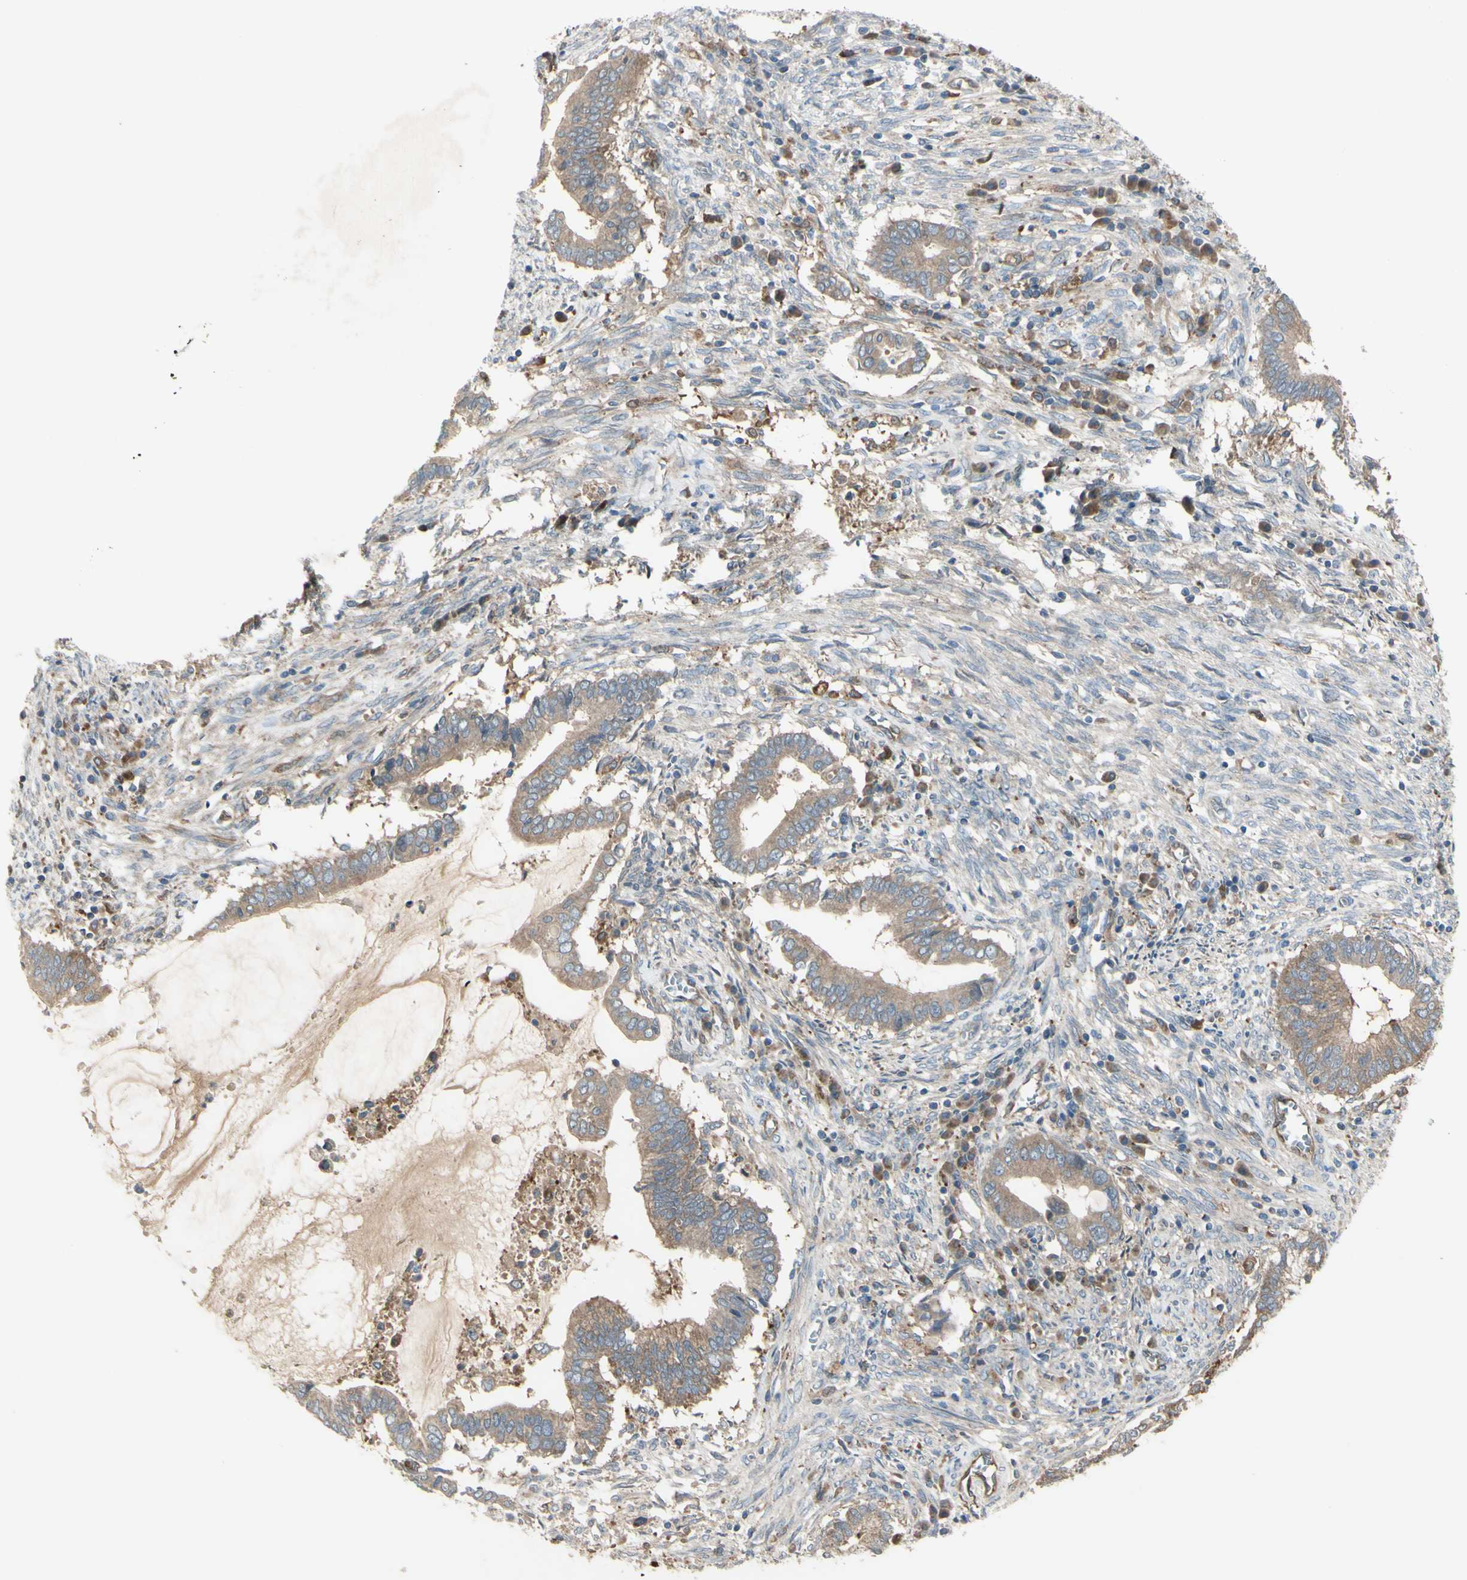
{"staining": {"intensity": "weak", "quantity": ">75%", "location": "cytoplasmic/membranous"}, "tissue": "cervical cancer", "cell_type": "Tumor cells", "image_type": "cancer", "snomed": [{"axis": "morphology", "description": "Adenocarcinoma, NOS"}, {"axis": "topography", "description": "Cervix"}], "caption": "The immunohistochemical stain shows weak cytoplasmic/membranous staining in tumor cells of cervical cancer (adenocarcinoma) tissue. (DAB (3,3'-diaminobenzidine) IHC with brightfield microscopy, high magnification).", "gene": "IGSF9B", "patient": {"sex": "female", "age": 44}}